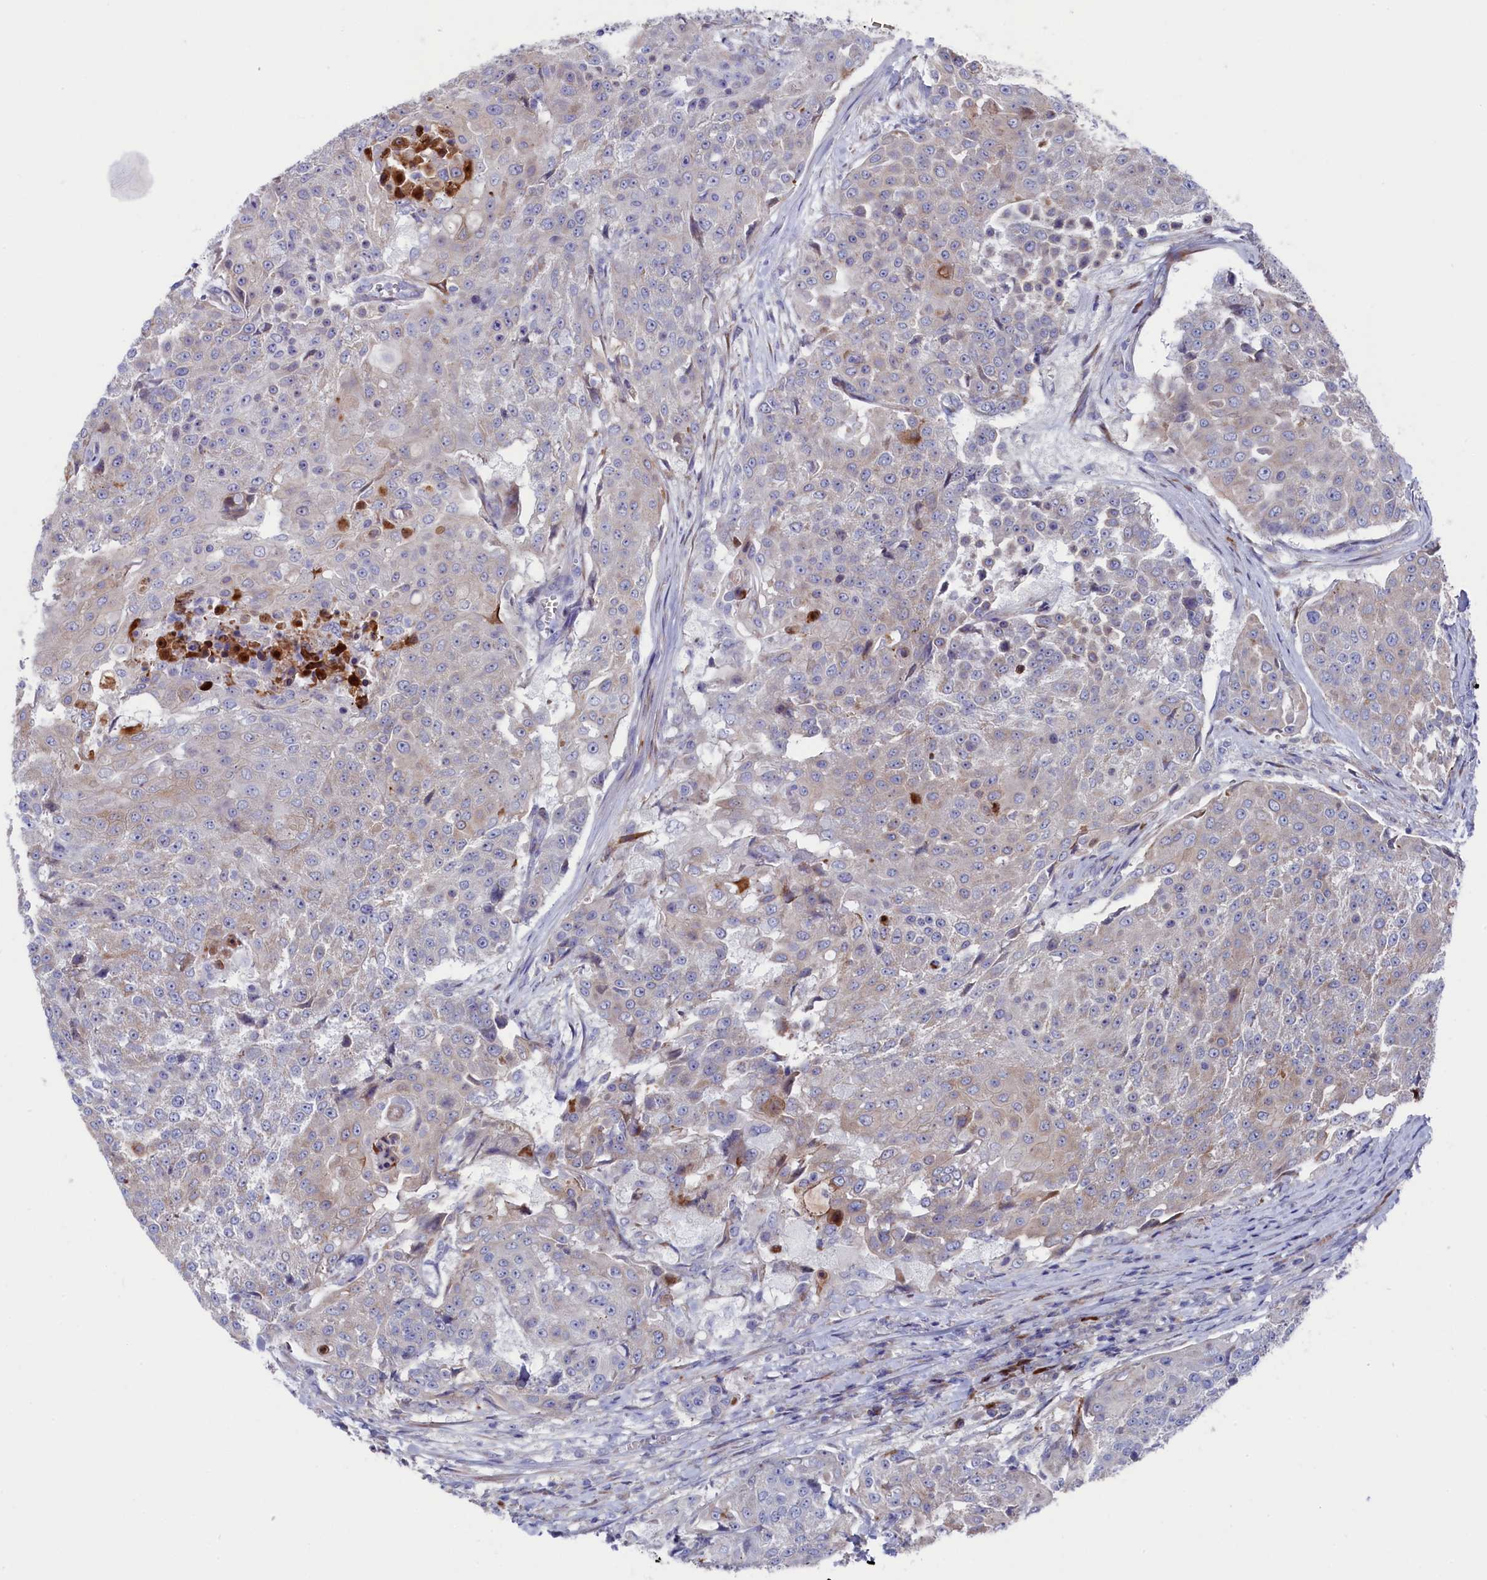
{"staining": {"intensity": "weak", "quantity": "<25%", "location": "cytoplasmic/membranous"}, "tissue": "urothelial cancer", "cell_type": "Tumor cells", "image_type": "cancer", "snomed": [{"axis": "morphology", "description": "Urothelial carcinoma, High grade"}, {"axis": "topography", "description": "Urinary bladder"}], "caption": "Photomicrograph shows no significant protein expression in tumor cells of urothelial cancer.", "gene": "NUDT7", "patient": {"sex": "female", "age": 63}}